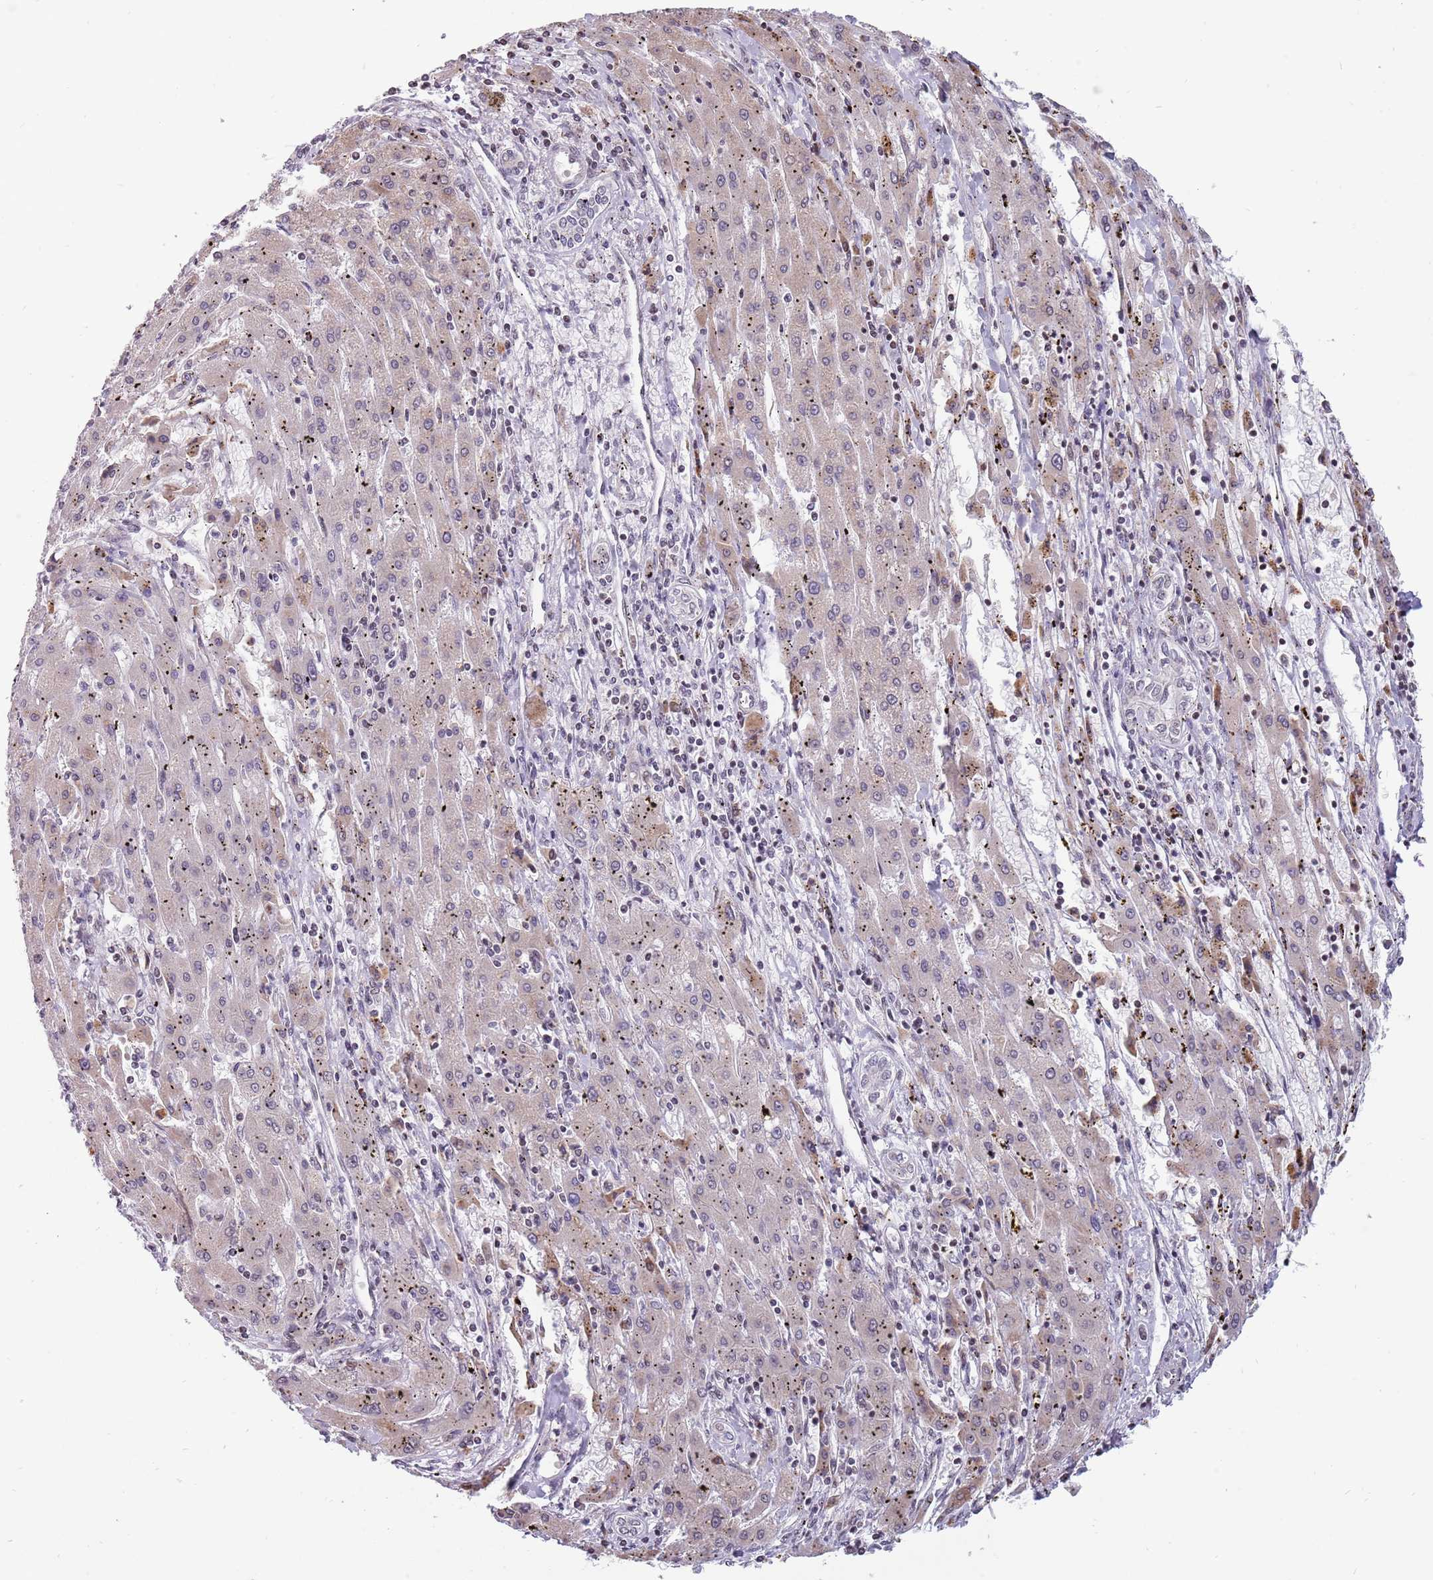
{"staining": {"intensity": "negative", "quantity": "none", "location": "none"}, "tissue": "liver cancer", "cell_type": "Tumor cells", "image_type": "cancer", "snomed": [{"axis": "morphology", "description": "Carcinoma, Hepatocellular, NOS"}, {"axis": "topography", "description": "Liver"}], "caption": "Immunohistochemistry (IHC) histopathology image of hepatocellular carcinoma (liver) stained for a protein (brown), which shows no expression in tumor cells. Brightfield microscopy of immunohistochemistry stained with DAB (brown) and hematoxylin (blue), captured at high magnification.", "gene": "BARD1", "patient": {"sex": "male", "age": 72}}